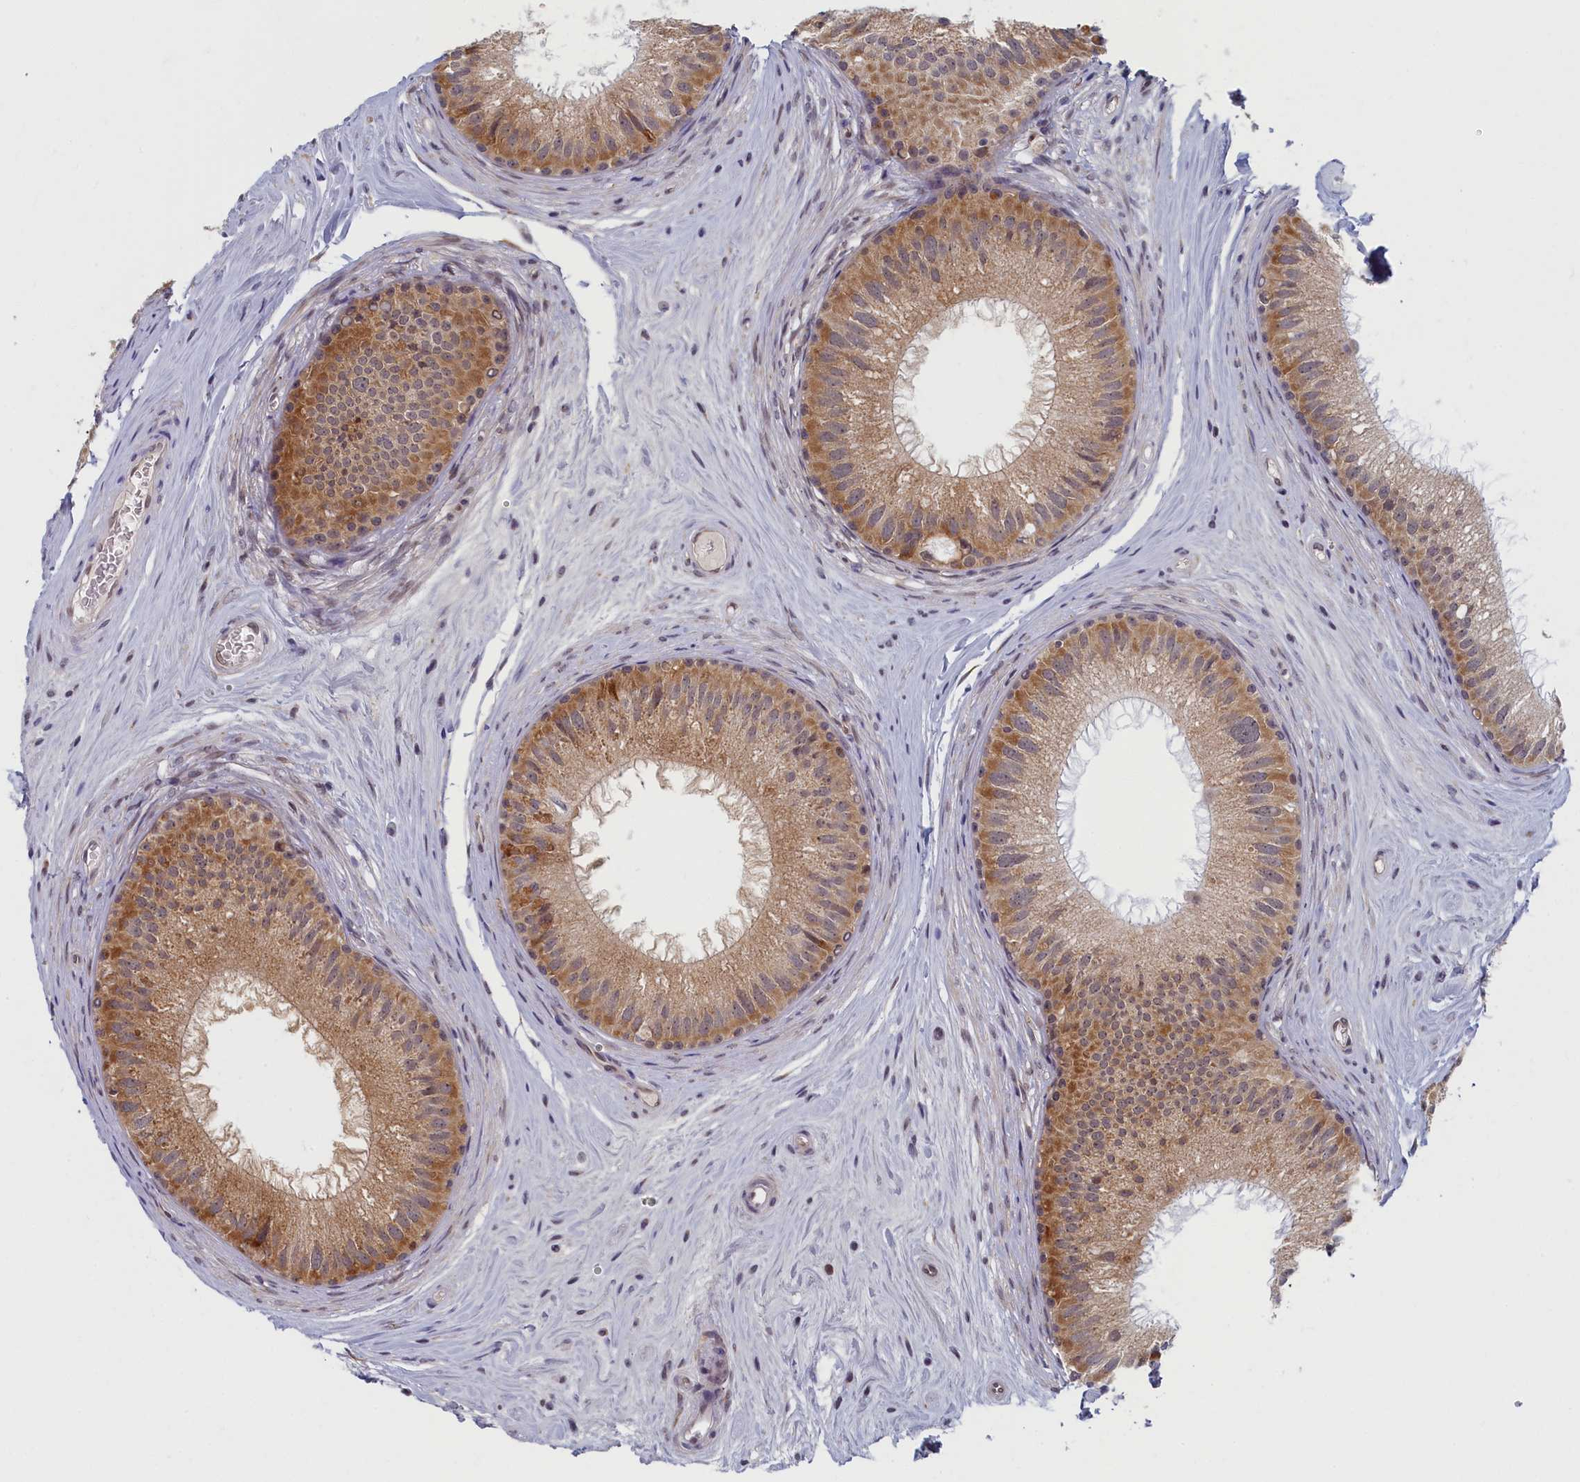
{"staining": {"intensity": "moderate", "quantity": ">75%", "location": "cytoplasmic/membranous,nuclear"}, "tissue": "epididymis", "cell_type": "Glandular cells", "image_type": "normal", "snomed": [{"axis": "morphology", "description": "Normal tissue, NOS"}, {"axis": "topography", "description": "Epididymis"}], "caption": "Brown immunohistochemical staining in benign epididymis exhibits moderate cytoplasmic/membranous,nuclear staining in approximately >75% of glandular cells. Nuclei are stained in blue.", "gene": "DNAJC17", "patient": {"sex": "male", "age": 33}}